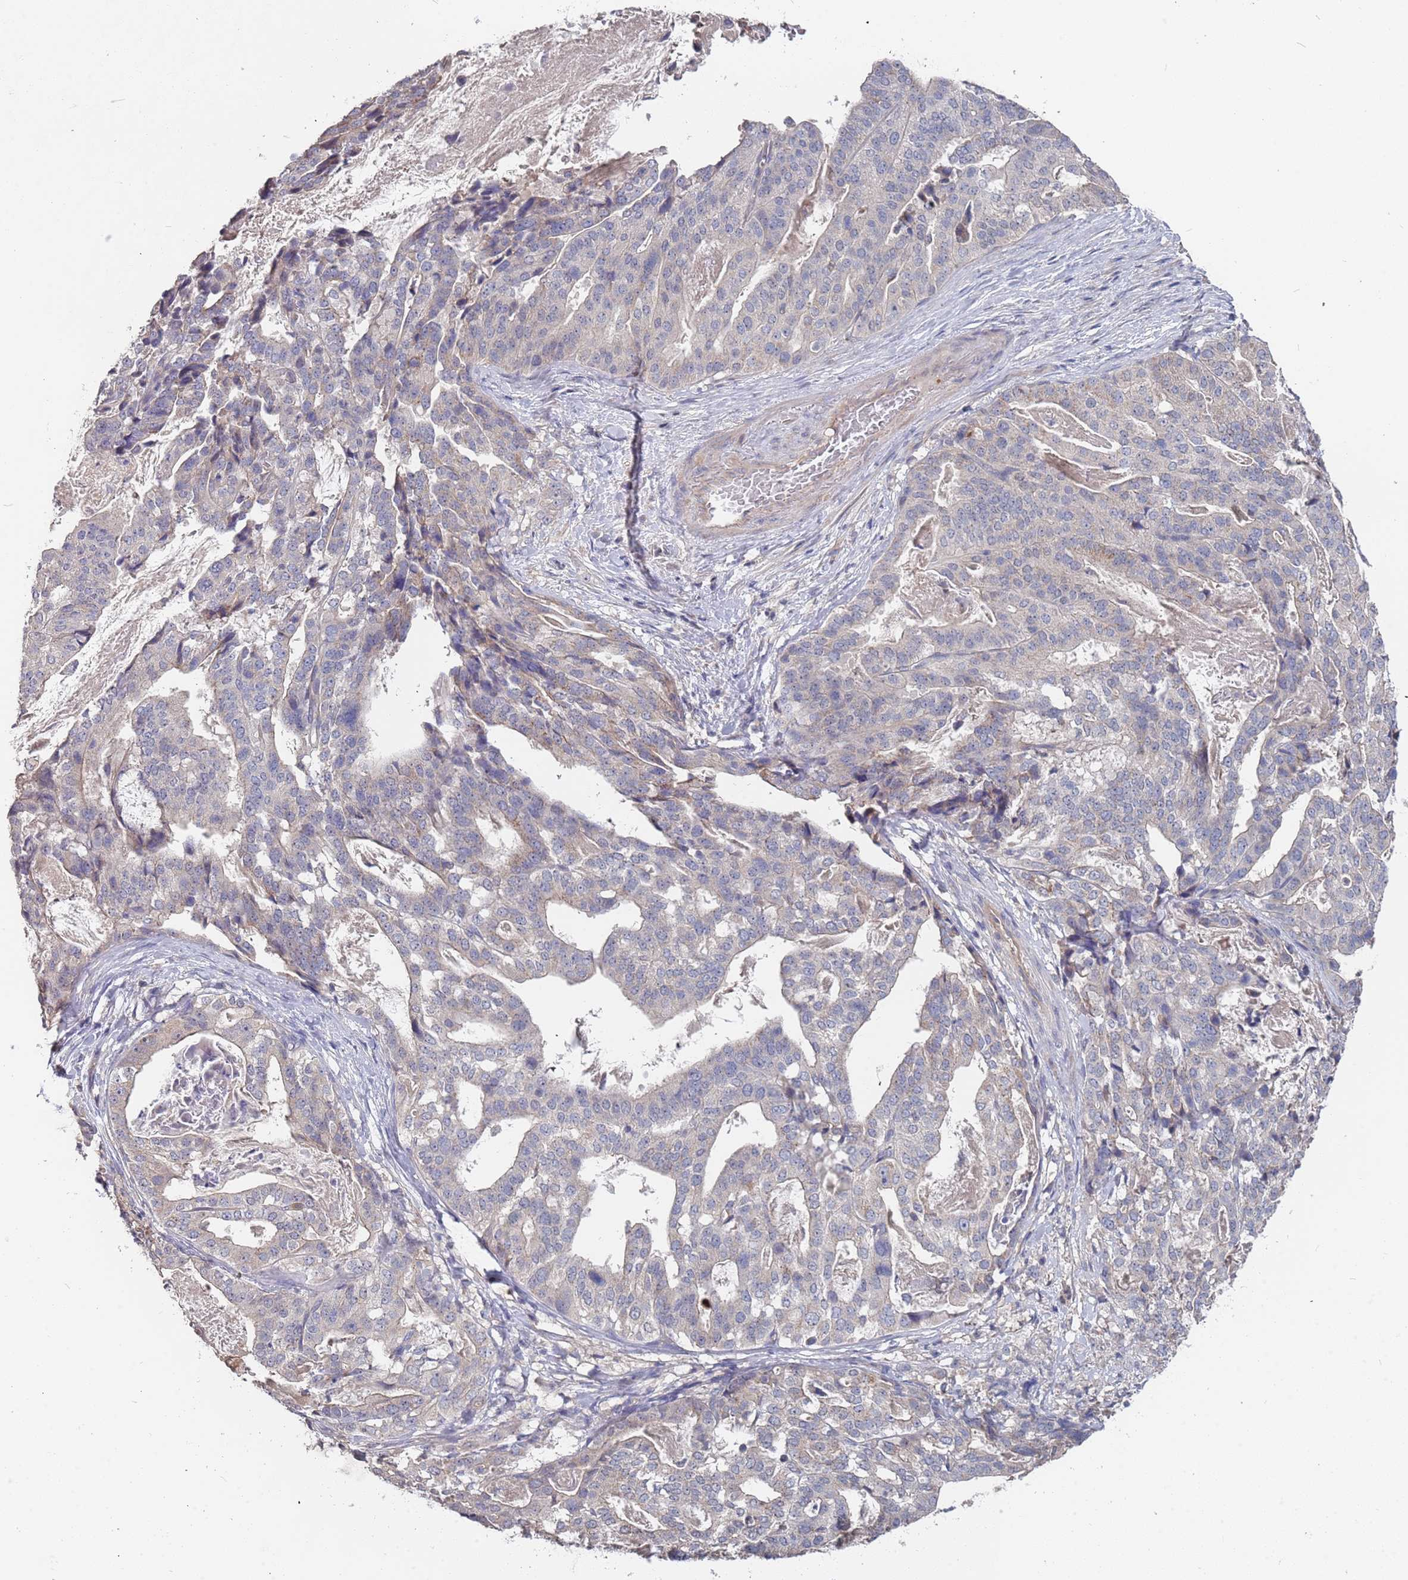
{"staining": {"intensity": "negative", "quantity": "none", "location": "none"}, "tissue": "stomach cancer", "cell_type": "Tumor cells", "image_type": "cancer", "snomed": [{"axis": "morphology", "description": "Adenocarcinoma, NOS"}, {"axis": "topography", "description": "Stomach"}], "caption": "A histopathology image of human adenocarcinoma (stomach) is negative for staining in tumor cells. (Stains: DAB immunohistochemistry (IHC) with hematoxylin counter stain, Microscopy: brightfield microscopy at high magnification).", "gene": "TCEANC2", "patient": {"sex": "male", "age": 48}}